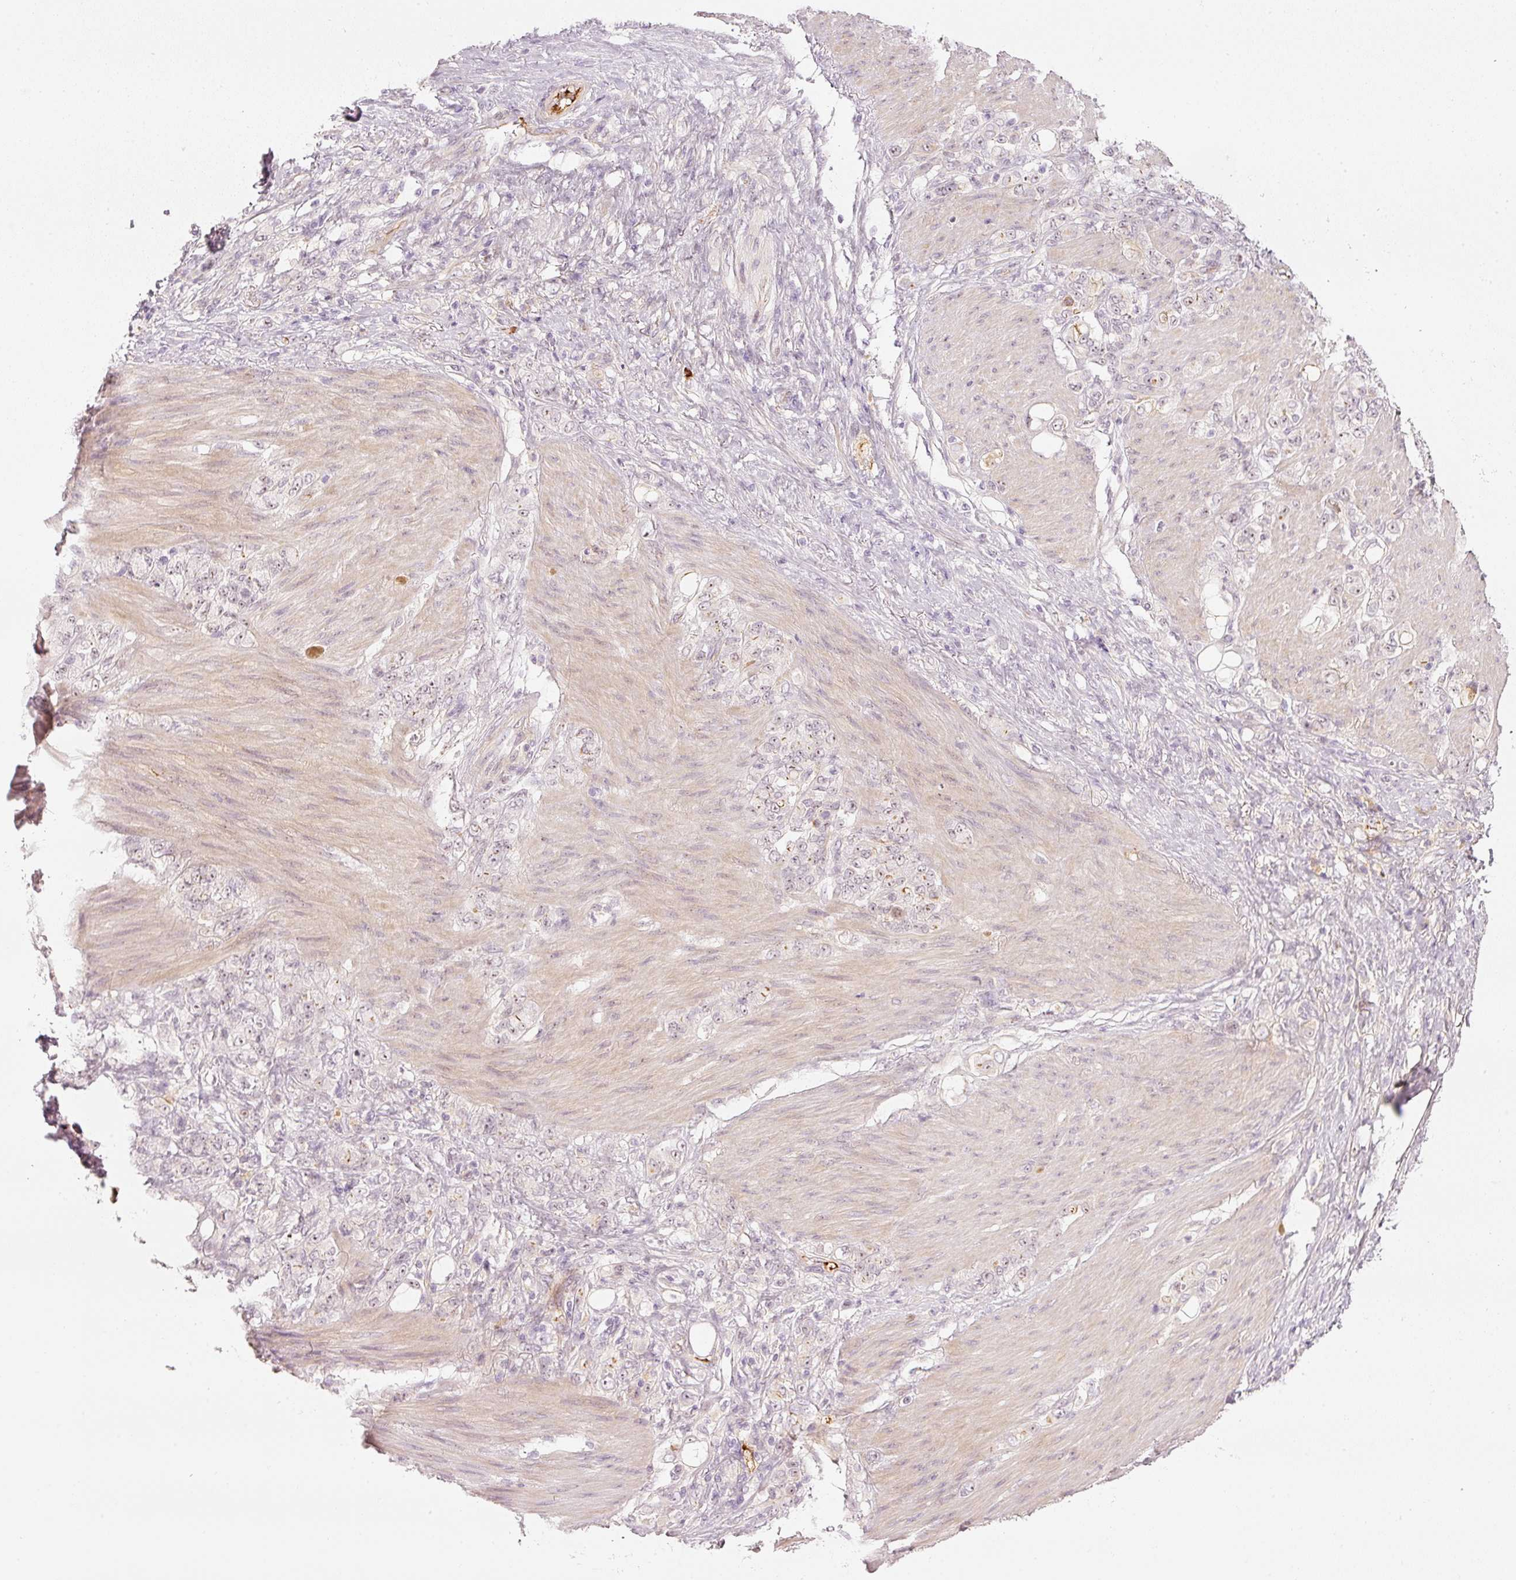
{"staining": {"intensity": "weak", "quantity": "25%-75%", "location": "nuclear"}, "tissue": "stomach cancer", "cell_type": "Tumor cells", "image_type": "cancer", "snomed": [{"axis": "morphology", "description": "Normal tissue, NOS"}, {"axis": "morphology", "description": "Adenocarcinoma, NOS"}, {"axis": "topography", "description": "Stomach"}], "caption": "The image demonstrates staining of stomach cancer, revealing weak nuclear protein staining (brown color) within tumor cells.", "gene": "VCAM1", "patient": {"sex": "female", "age": 79}}